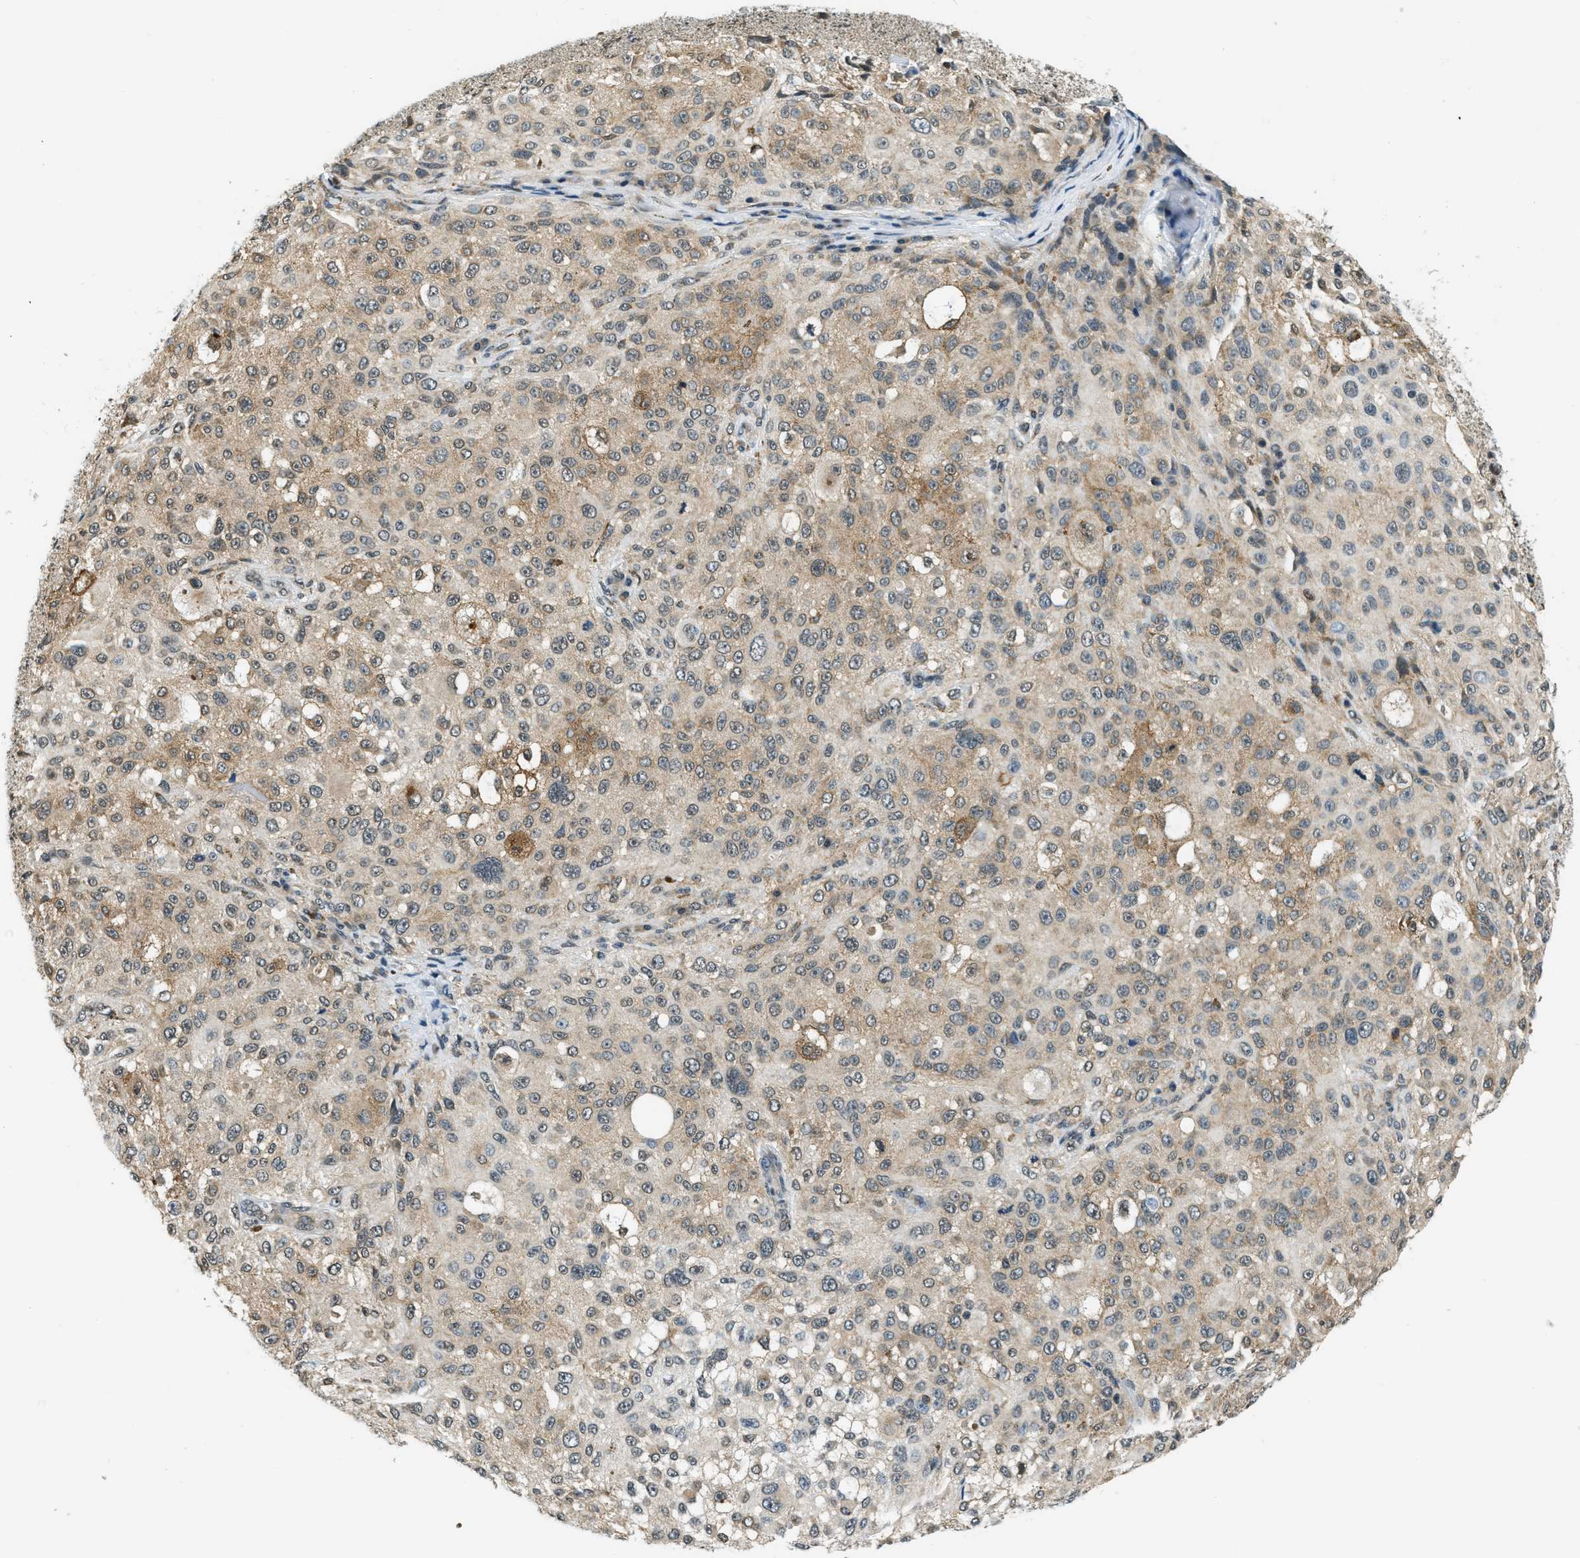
{"staining": {"intensity": "moderate", "quantity": "<25%", "location": "cytoplasmic/membranous"}, "tissue": "melanoma", "cell_type": "Tumor cells", "image_type": "cancer", "snomed": [{"axis": "morphology", "description": "Necrosis, NOS"}, {"axis": "morphology", "description": "Malignant melanoma, NOS"}, {"axis": "topography", "description": "Skin"}], "caption": "An immunohistochemistry image of neoplastic tissue is shown. Protein staining in brown highlights moderate cytoplasmic/membranous positivity in melanoma within tumor cells. Nuclei are stained in blue.", "gene": "RAB11FIP1", "patient": {"sex": "female", "age": 87}}